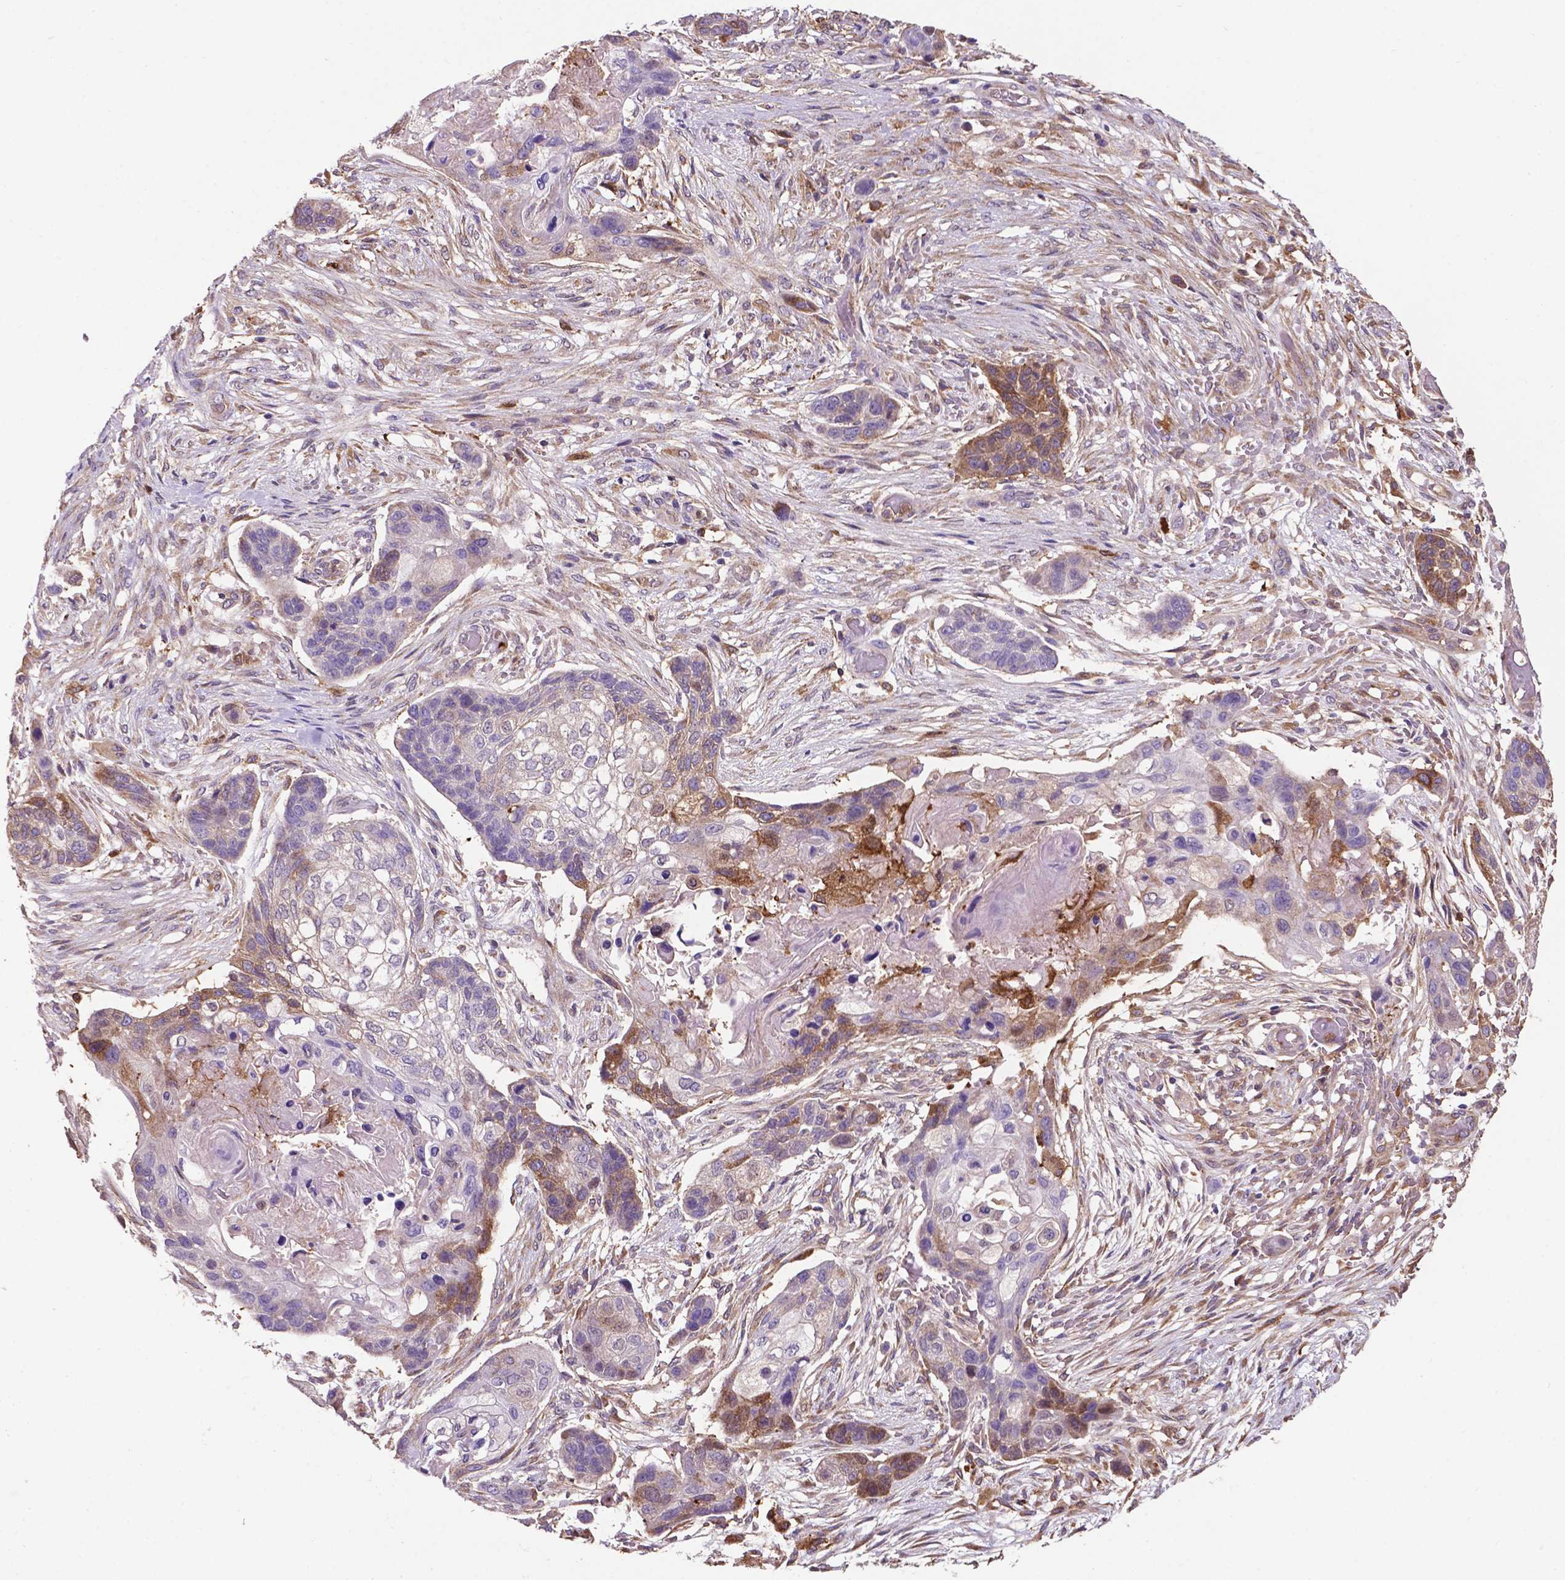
{"staining": {"intensity": "moderate", "quantity": "<25%", "location": "cytoplasmic/membranous"}, "tissue": "lung cancer", "cell_type": "Tumor cells", "image_type": "cancer", "snomed": [{"axis": "morphology", "description": "Squamous cell carcinoma, NOS"}, {"axis": "topography", "description": "Lung"}], "caption": "This photomicrograph demonstrates IHC staining of lung squamous cell carcinoma, with low moderate cytoplasmic/membranous positivity in about <25% of tumor cells.", "gene": "SMAD3", "patient": {"sex": "male", "age": 69}}